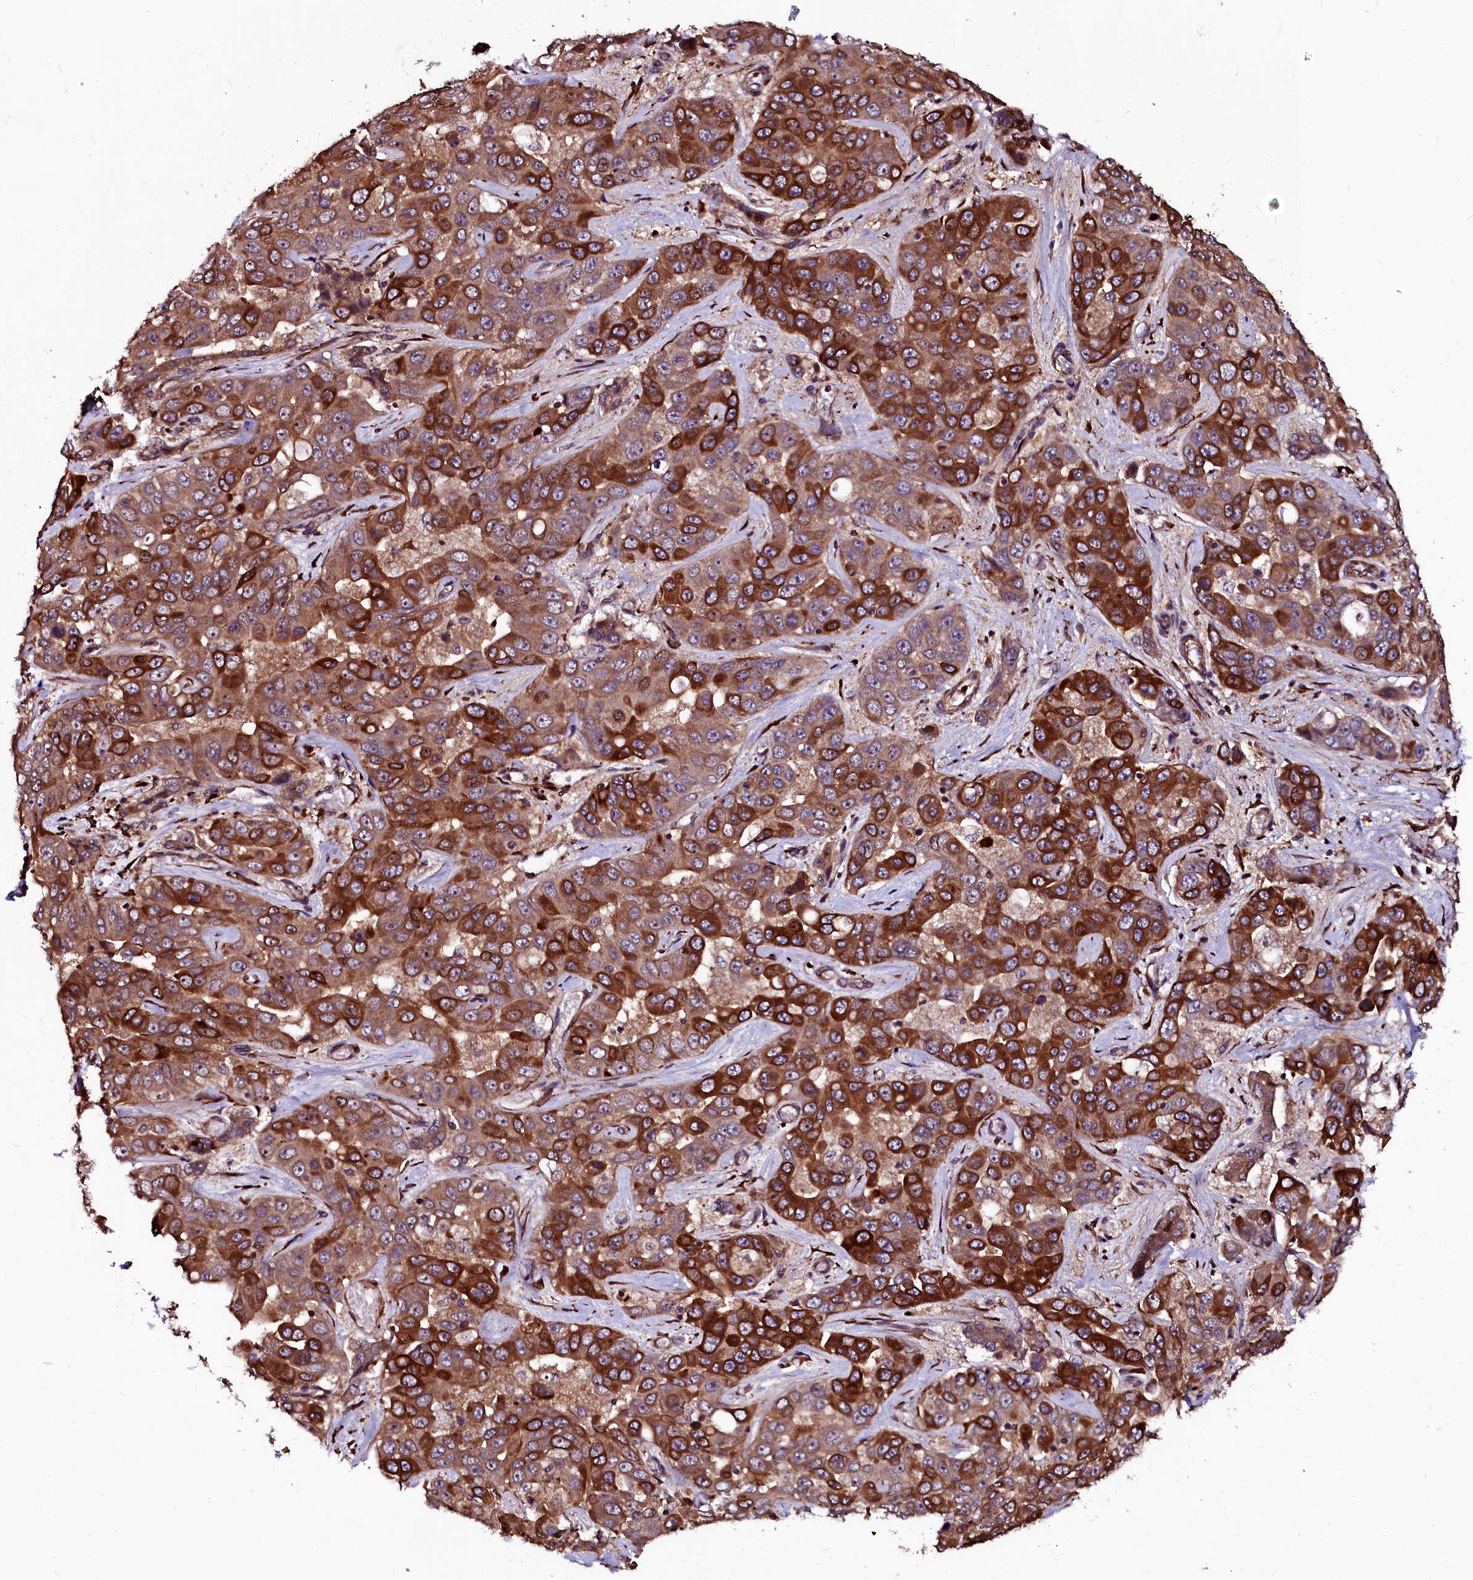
{"staining": {"intensity": "strong", "quantity": ">75%", "location": "cytoplasmic/membranous"}, "tissue": "liver cancer", "cell_type": "Tumor cells", "image_type": "cancer", "snomed": [{"axis": "morphology", "description": "Cholangiocarcinoma"}, {"axis": "topography", "description": "Liver"}], "caption": "A histopathology image of human liver cholangiocarcinoma stained for a protein demonstrates strong cytoplasmic/membranous brown staining in tumor cells.", "gene": "N4BP1", "patient": {"sex": "female", "age": 52}}